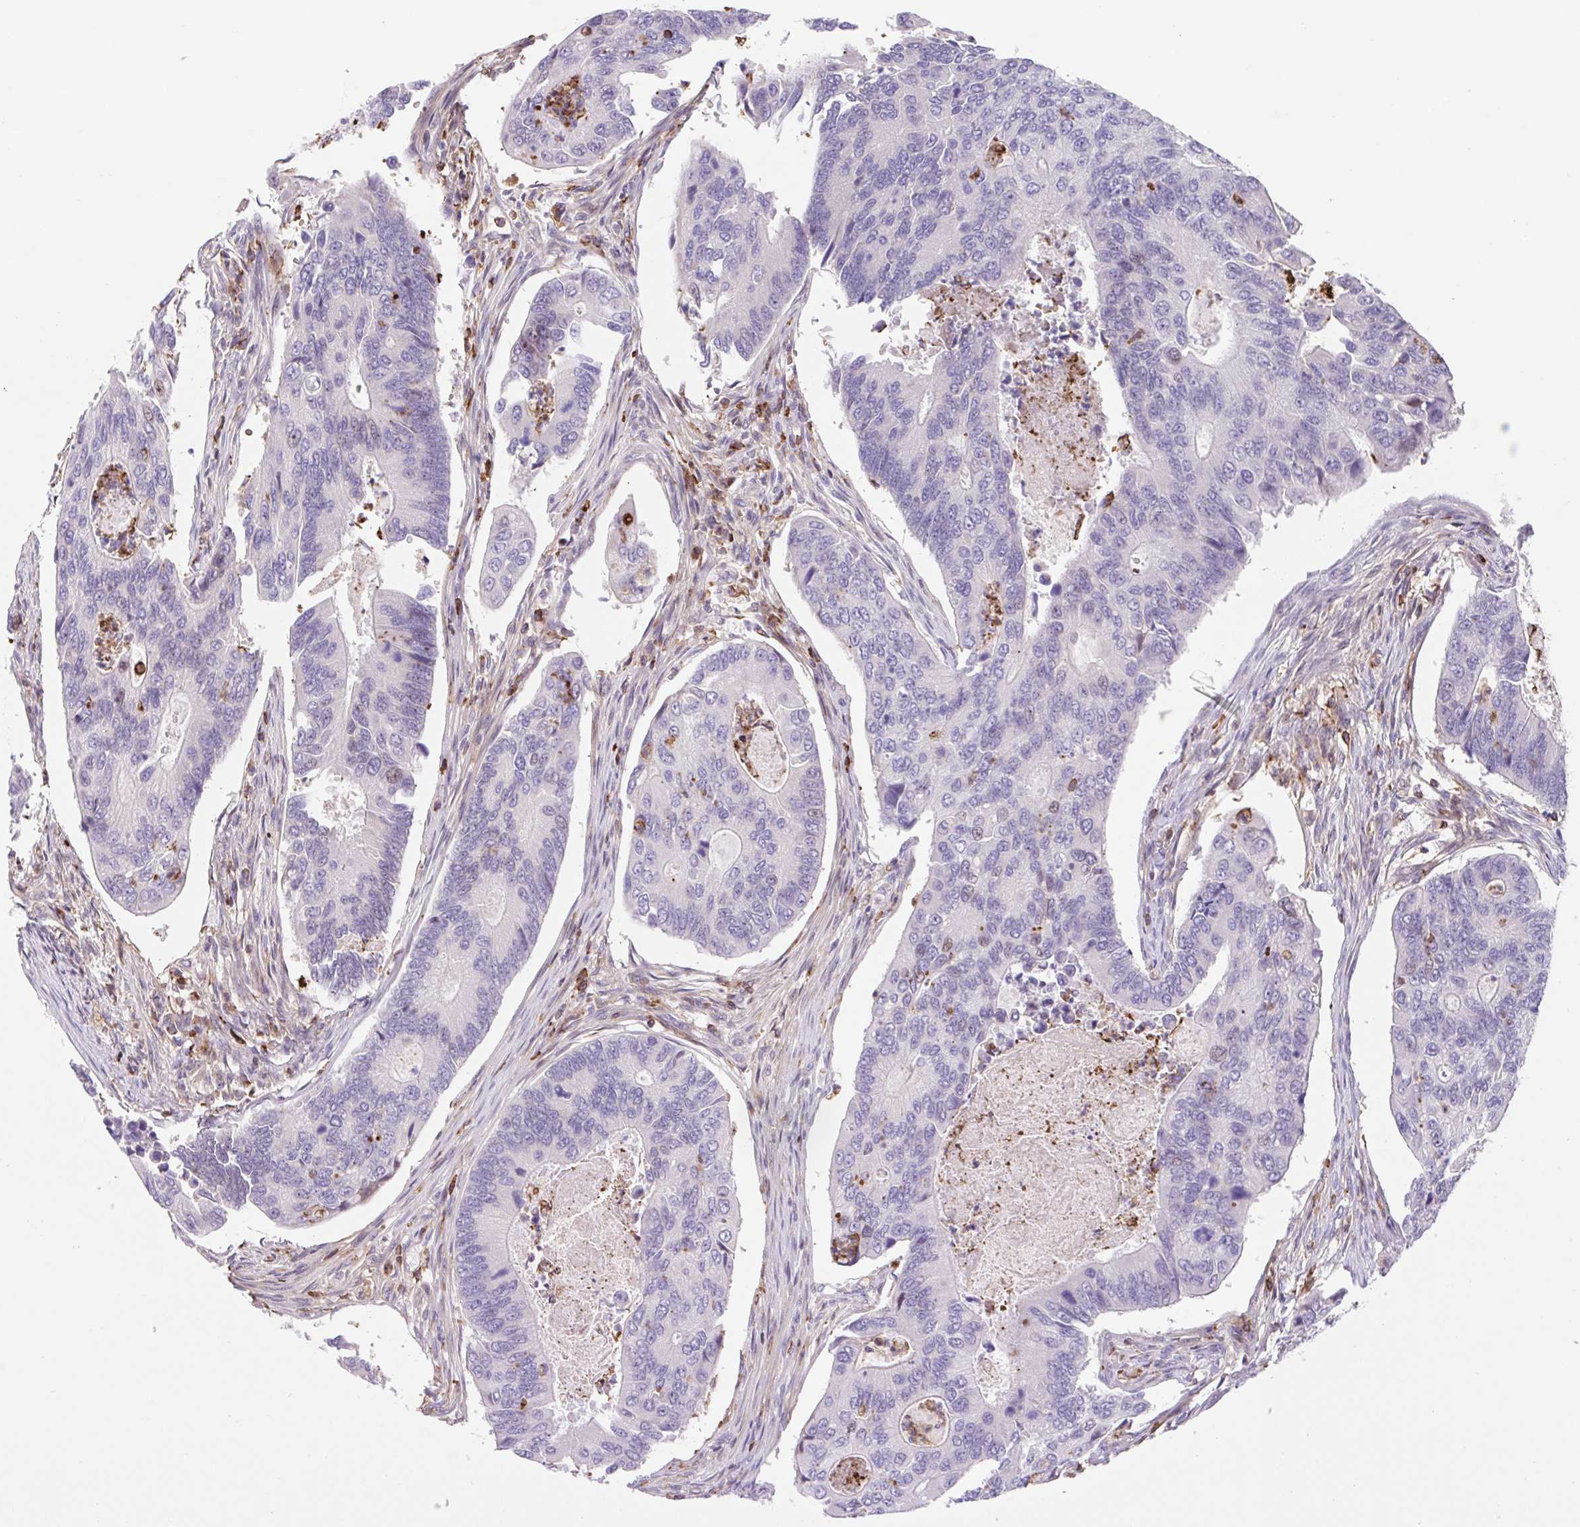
{"staining": {"intensity": "negative", "quantity": "none", "location": "none"}, "tissue": "colorectal cancer", "cell_type": "Tumor cells", "image_type": "cancer", "snomed": [{"axis": "morphology", "description": "Adenocarcinoma, NOS"}, {"axis": "topography", "description": "Colon"}], "caption": "Immunohistochemistry (IHC) of adenocarcinoma (colorectal) demonstrates no positivity in tumor cells. The staining is performed using DAB (3,3'-diaminobenzidine) brown chromogen with nuclei counter-stained in using hematoxylin.", "gene": "TPRG1", "patient": {"sex": "female", "age": 67}}